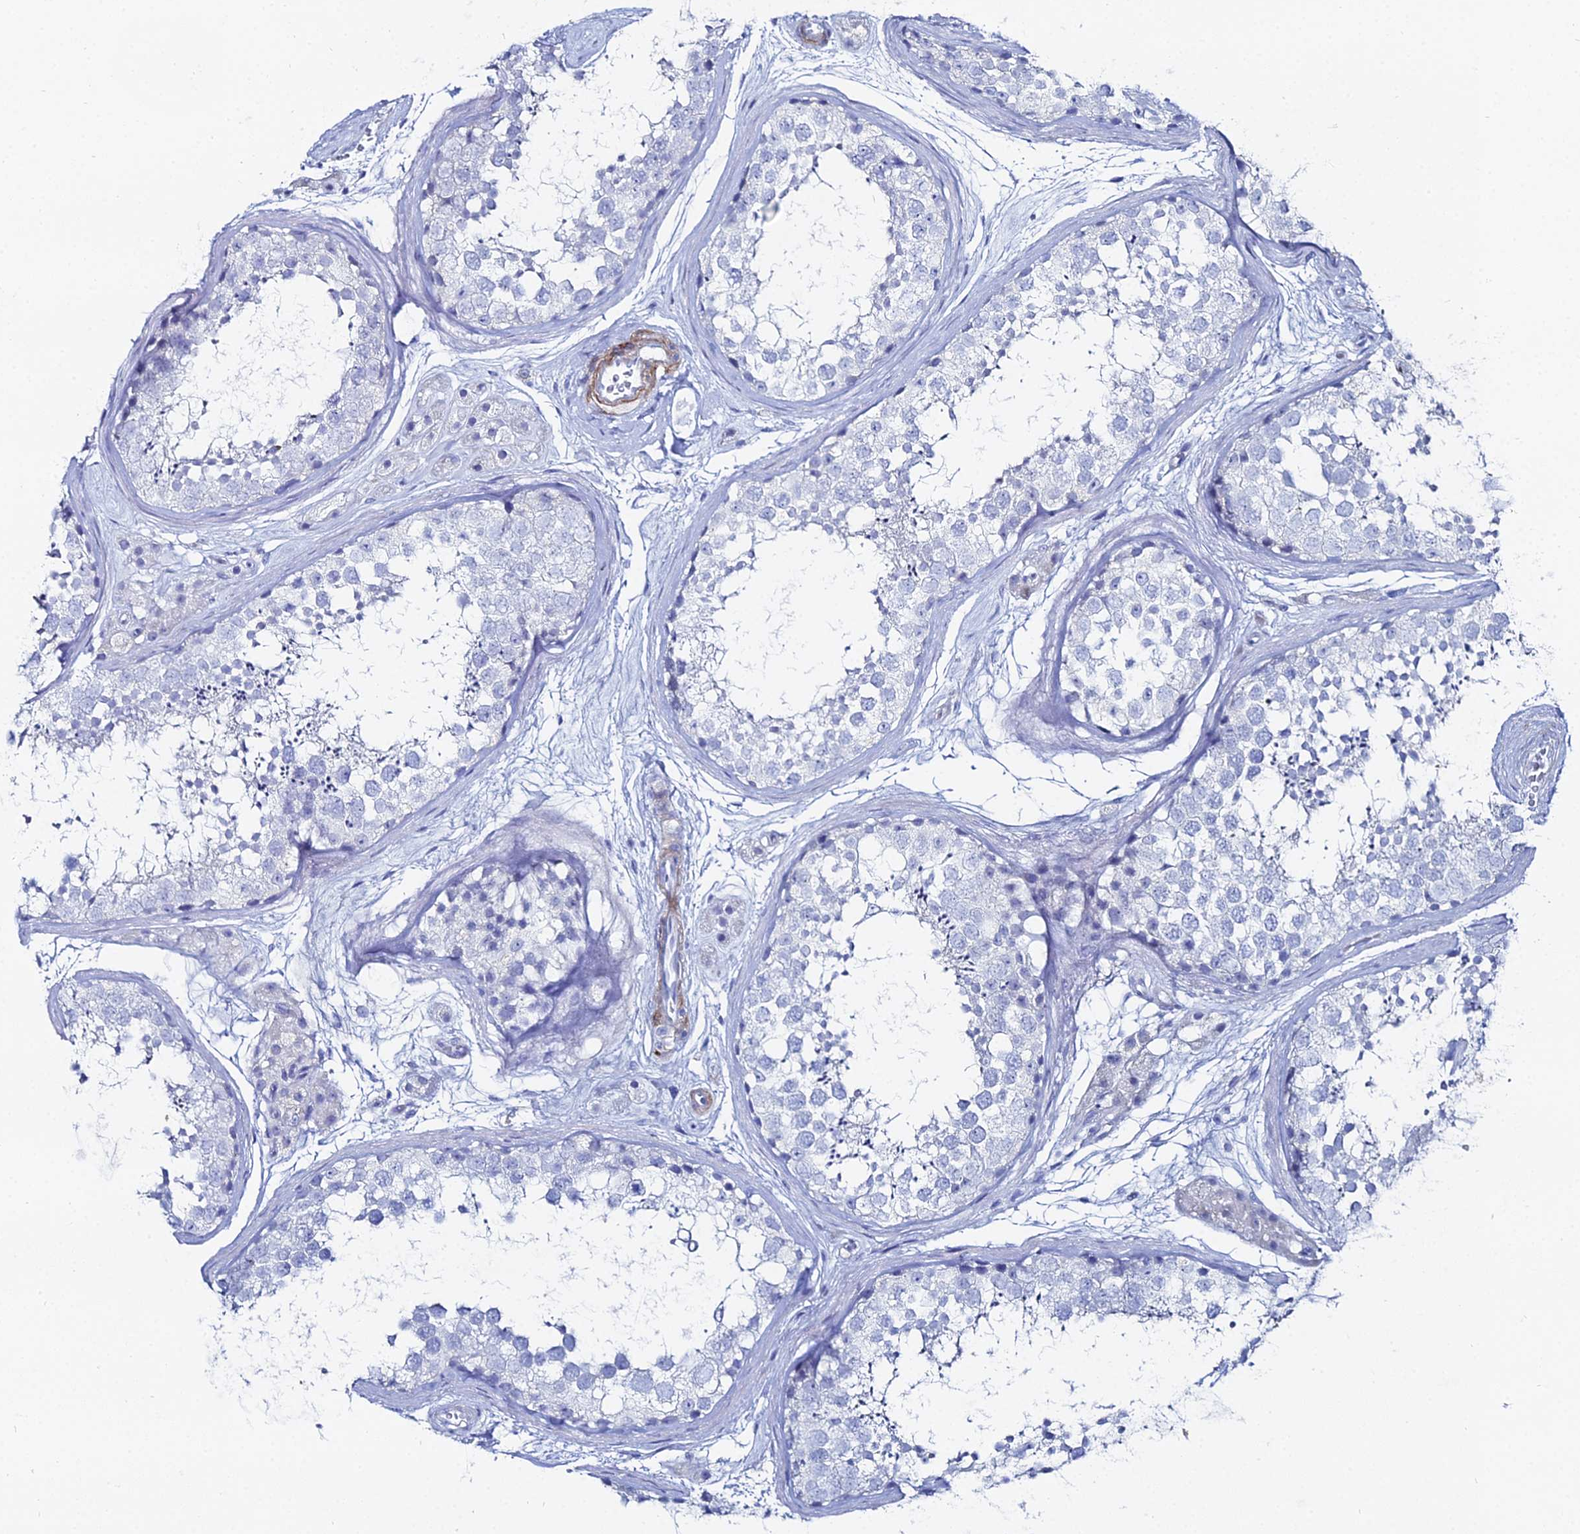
{"staining": {"intensity": "negative", "quantity": "none", "location": "none"}, "tissue": "testis", "cell_type": "Cells in seminiferous ducts", "image_type": "normal", "snomed": [{"axis": "morphology", "description": "Normal tissue, NOS"}, {"axis": "topography", "description": "Testis"}], "caption": "Immunohistochemical staining of normal testis displays no significant positivity in cells in seminiferous ducts.", "gene": "DHX34", "patient": {"sex": "male", "age": 56}}